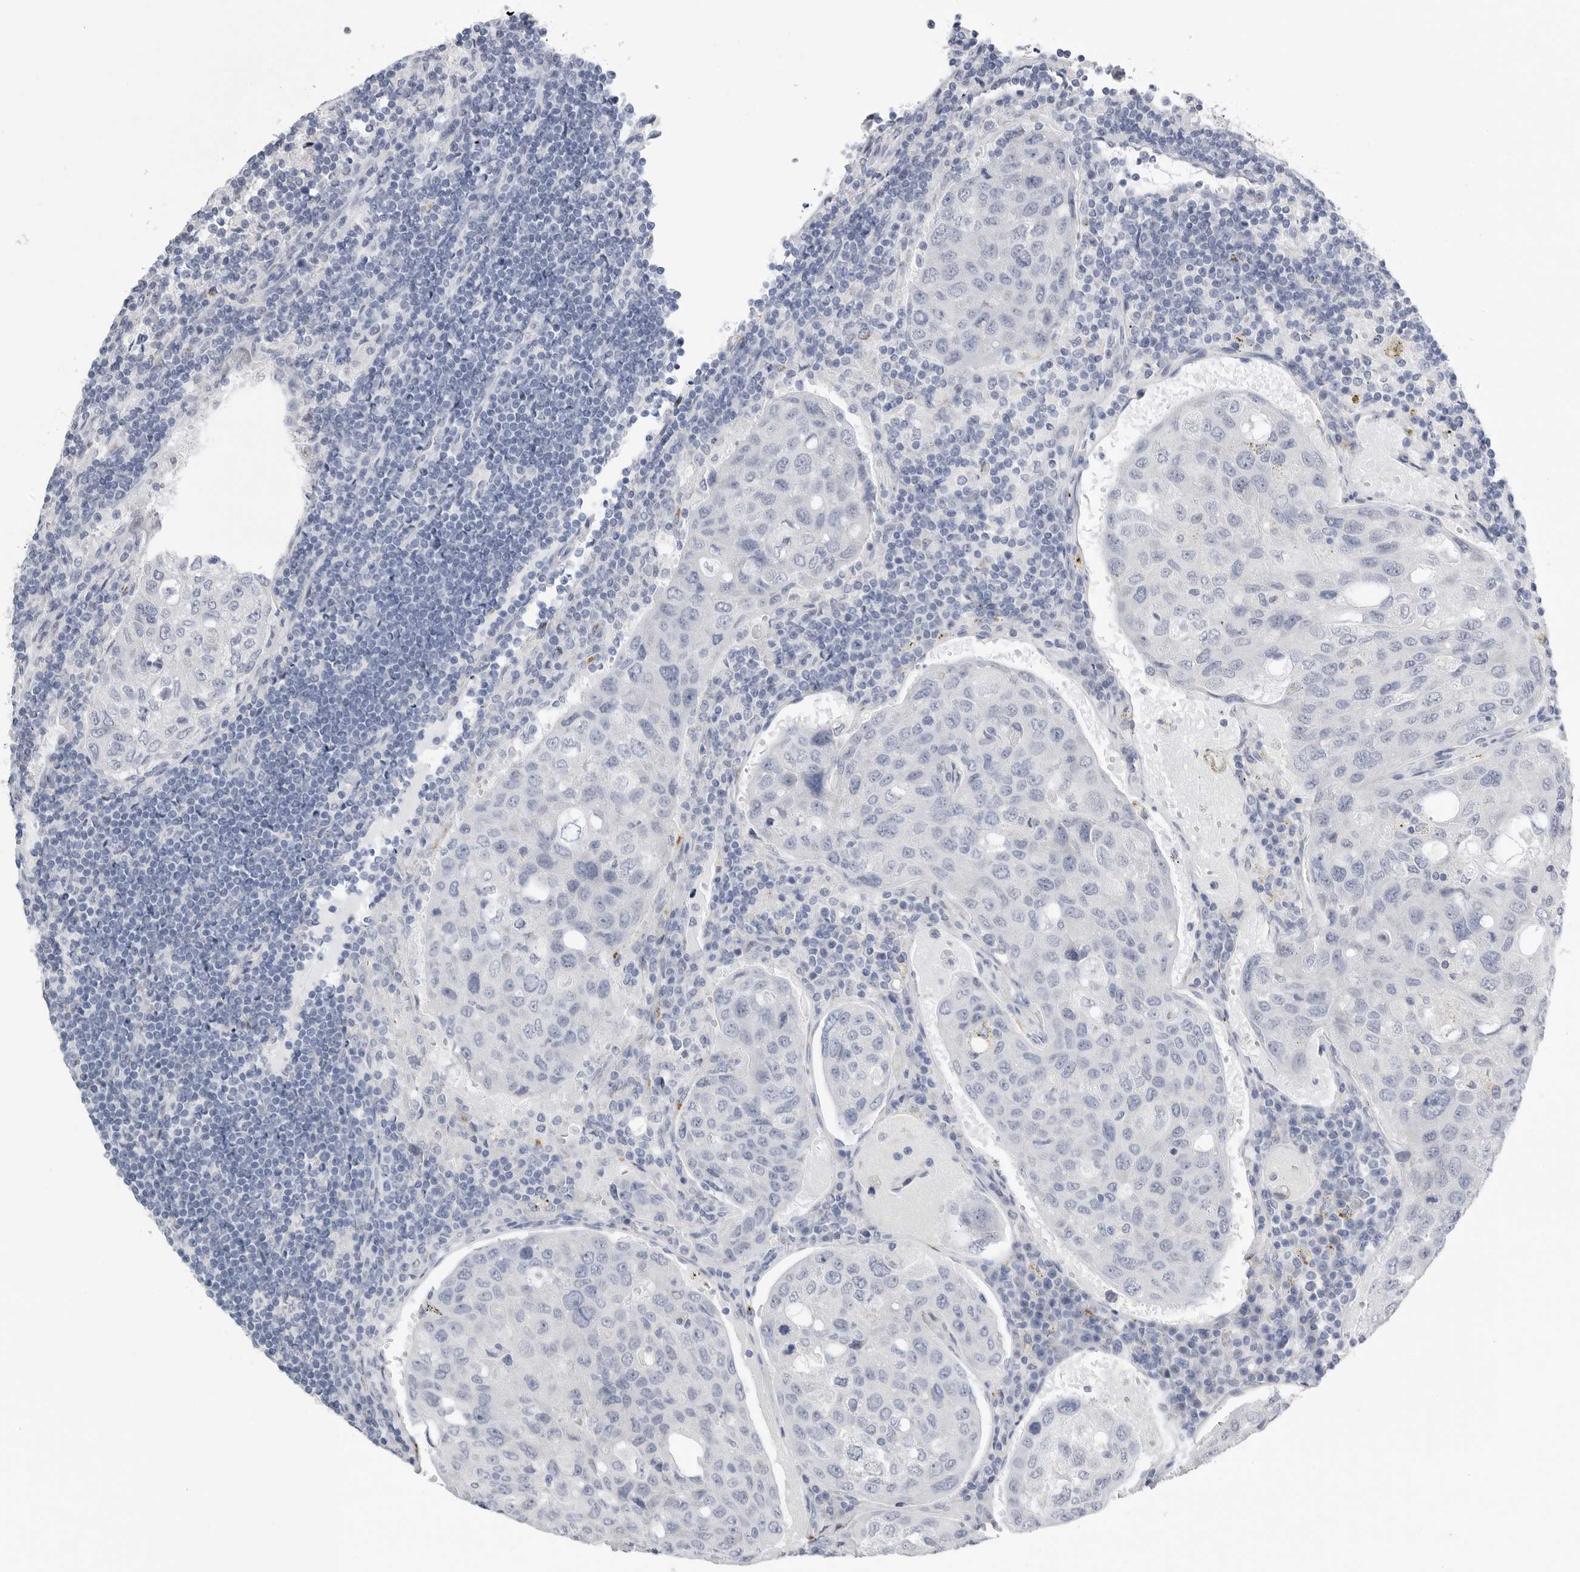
{"staining": {"intensity": "negative", "quantity": "none", "location": "none"}, "tissue": "urothelial cancer", "cell_type": "Tumor cells", "image_type": "cancer", "snomed": [{"axis": "morphology", "description": "Urothelial carcinoma, High grade"}, {"axis": "topography", "description": "Lymph node"}, {"axis": "topography", "description": "Urinary bladder"}], "caption": "This is an immunohistochemistry micrograph of human high-grade urothelial carcinoma. There is no expression in tumor cells.", "gene": "TIMP1", "patient": {"sex": "male", "age": 51}}